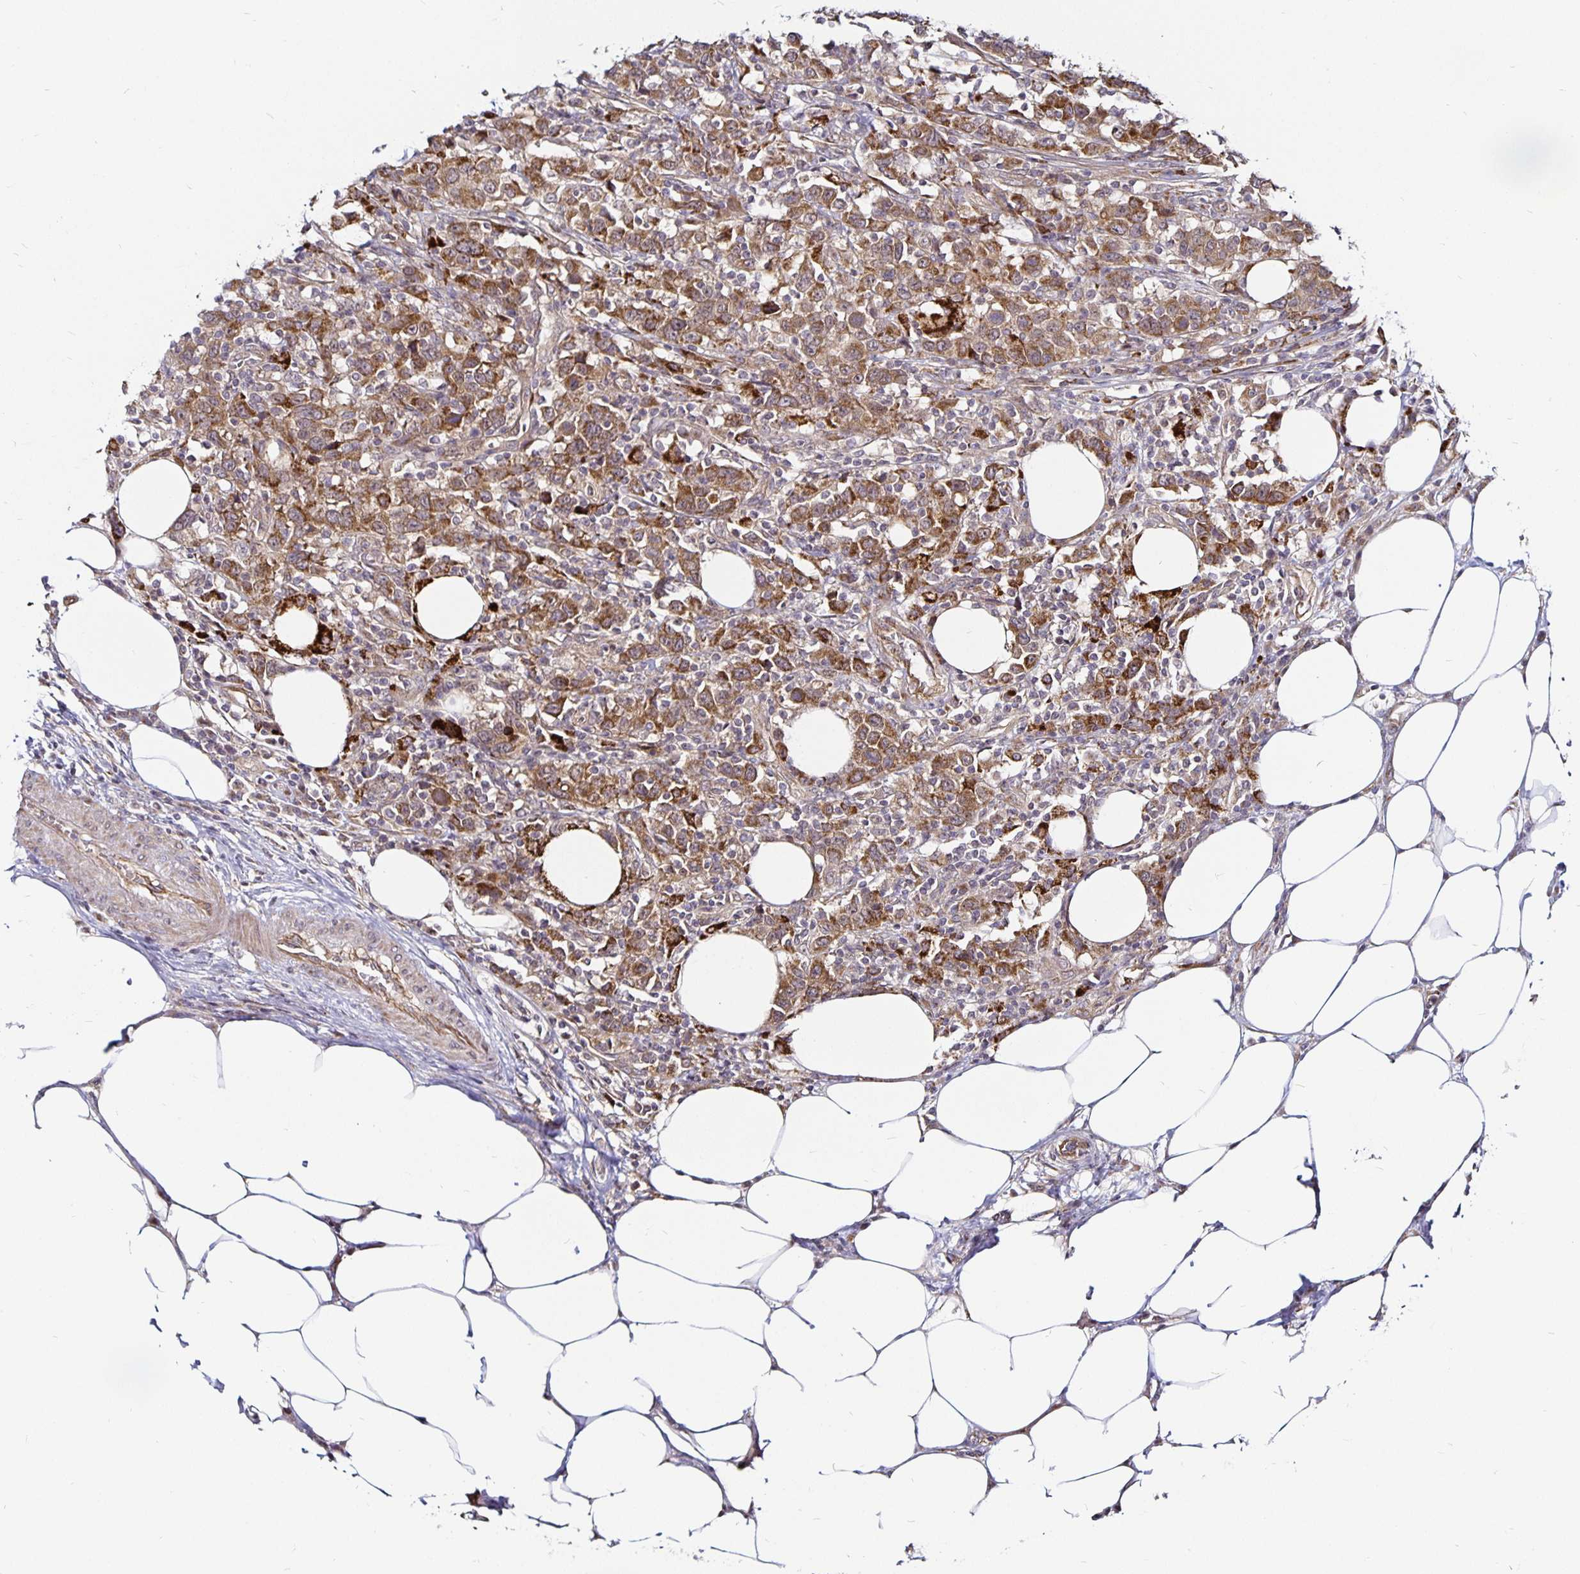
{"staining": {"intensity": "moderate", "quantity": ">75%", "location": "cytoplasmic/membranous"}, "tissue": "urothelial cancer", "cell_type": "Tumor cells", "image_type": "cancer", "snomed": [{"axis": "morphology", "description": "Urothelial carcinoma, High grade"}, {"axis": "topography", "description": "Urinary bladder"}], "caption": "Tumor cells exhibit medium levels of moderate cytoplasmic/membranous positivity in approximately >75% of cells in urothelial cancer.", "gene": "CYP27A1", "patient": {"sex": "male", "age": 61}}